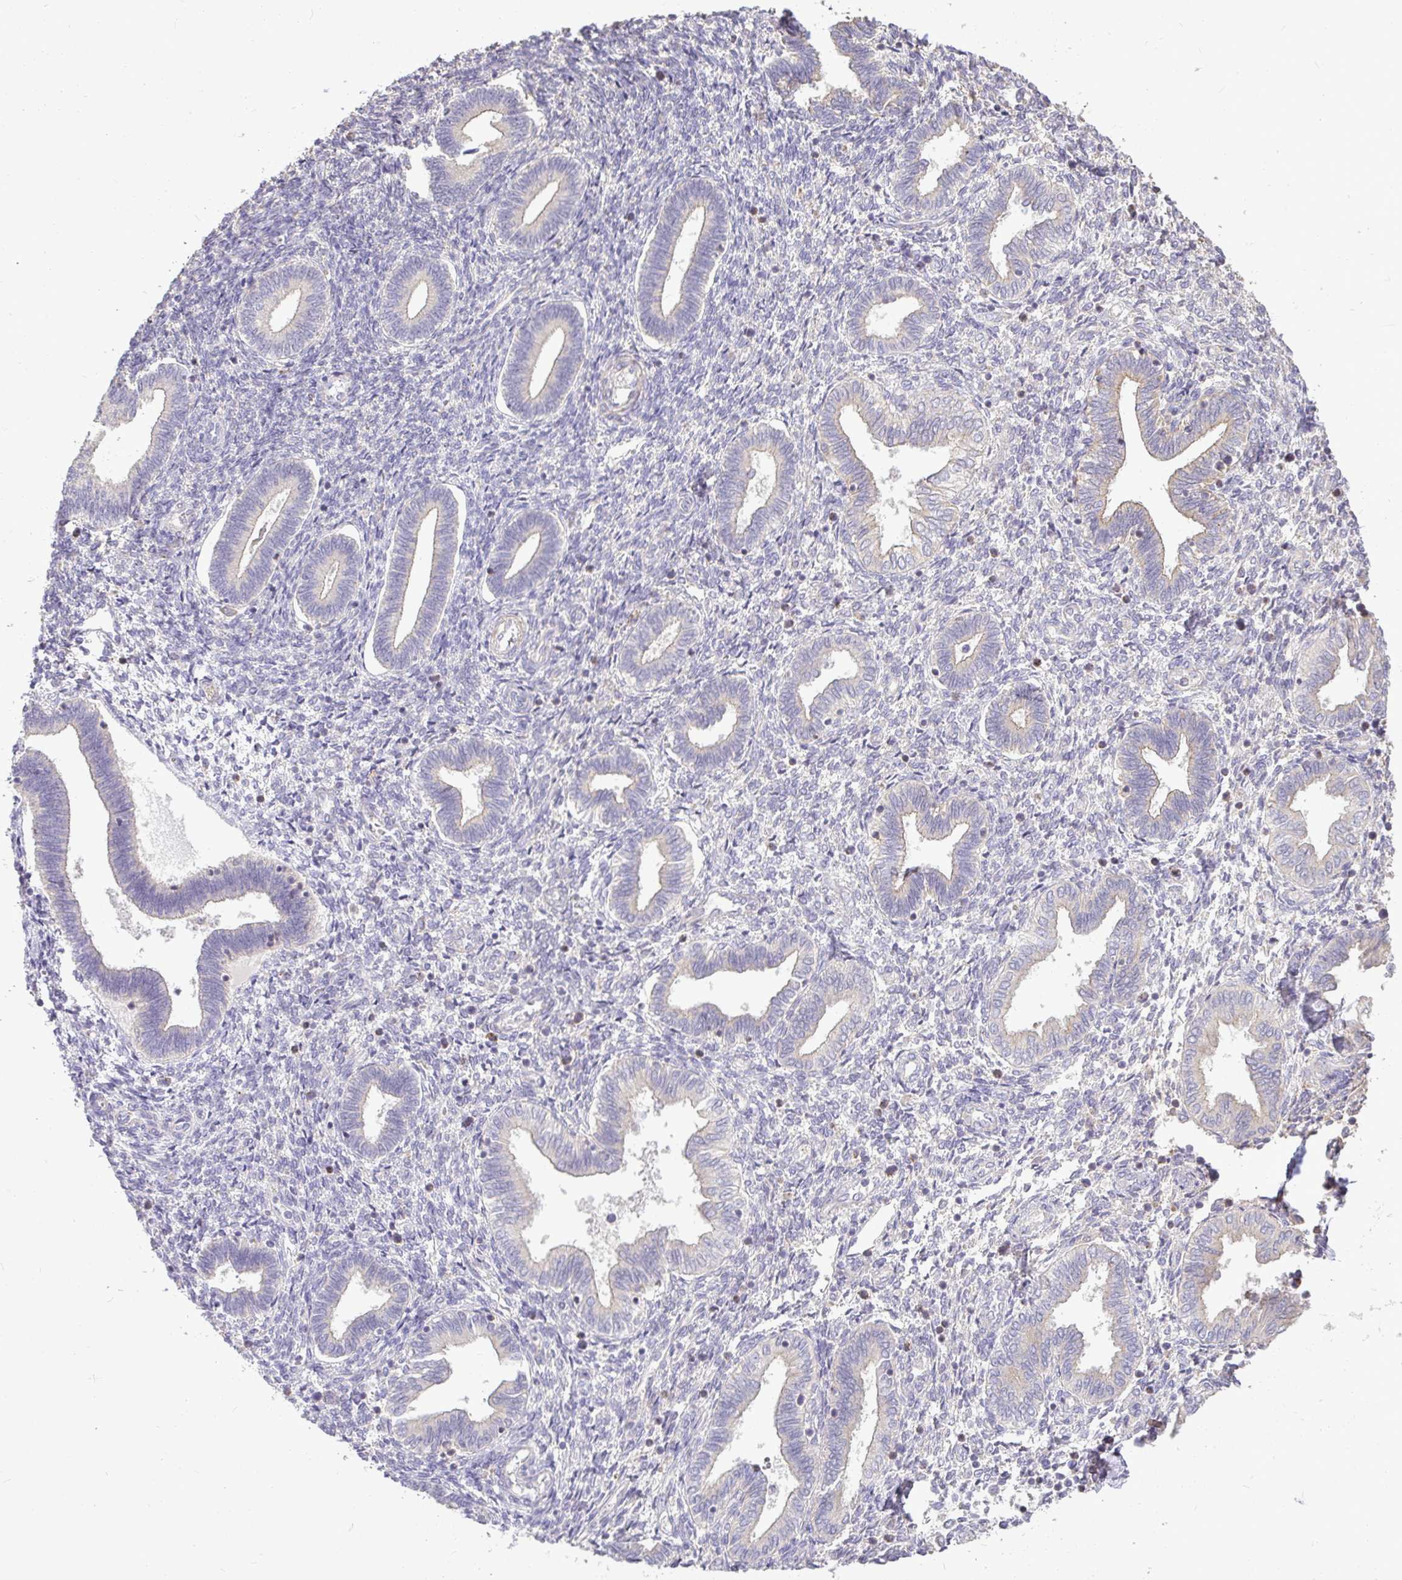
{"staining": {"intensity": "negative", "quantity": "none", "location": "none"}, "tissue": "endometrium", "cell_type": "Cells in endometrial stroma", "image_type": "normal", "snomed": [{"axis": "morphology", "description": "Normal tissue, NOS"}, {"axis": "topography", "description": "Endometrium"}], "caption": "Unremarkable endometrium was stained to show a protein in brown. There is no significant staining in cells in endometrial stroma. The staining is performed using DAB (3,3'-diaminobenzidine) brown chromogen with nuclei counter-stained in using hematoxylin.", "gene": "STRIP1", "patient": {"sex": "female", "age": 42}}